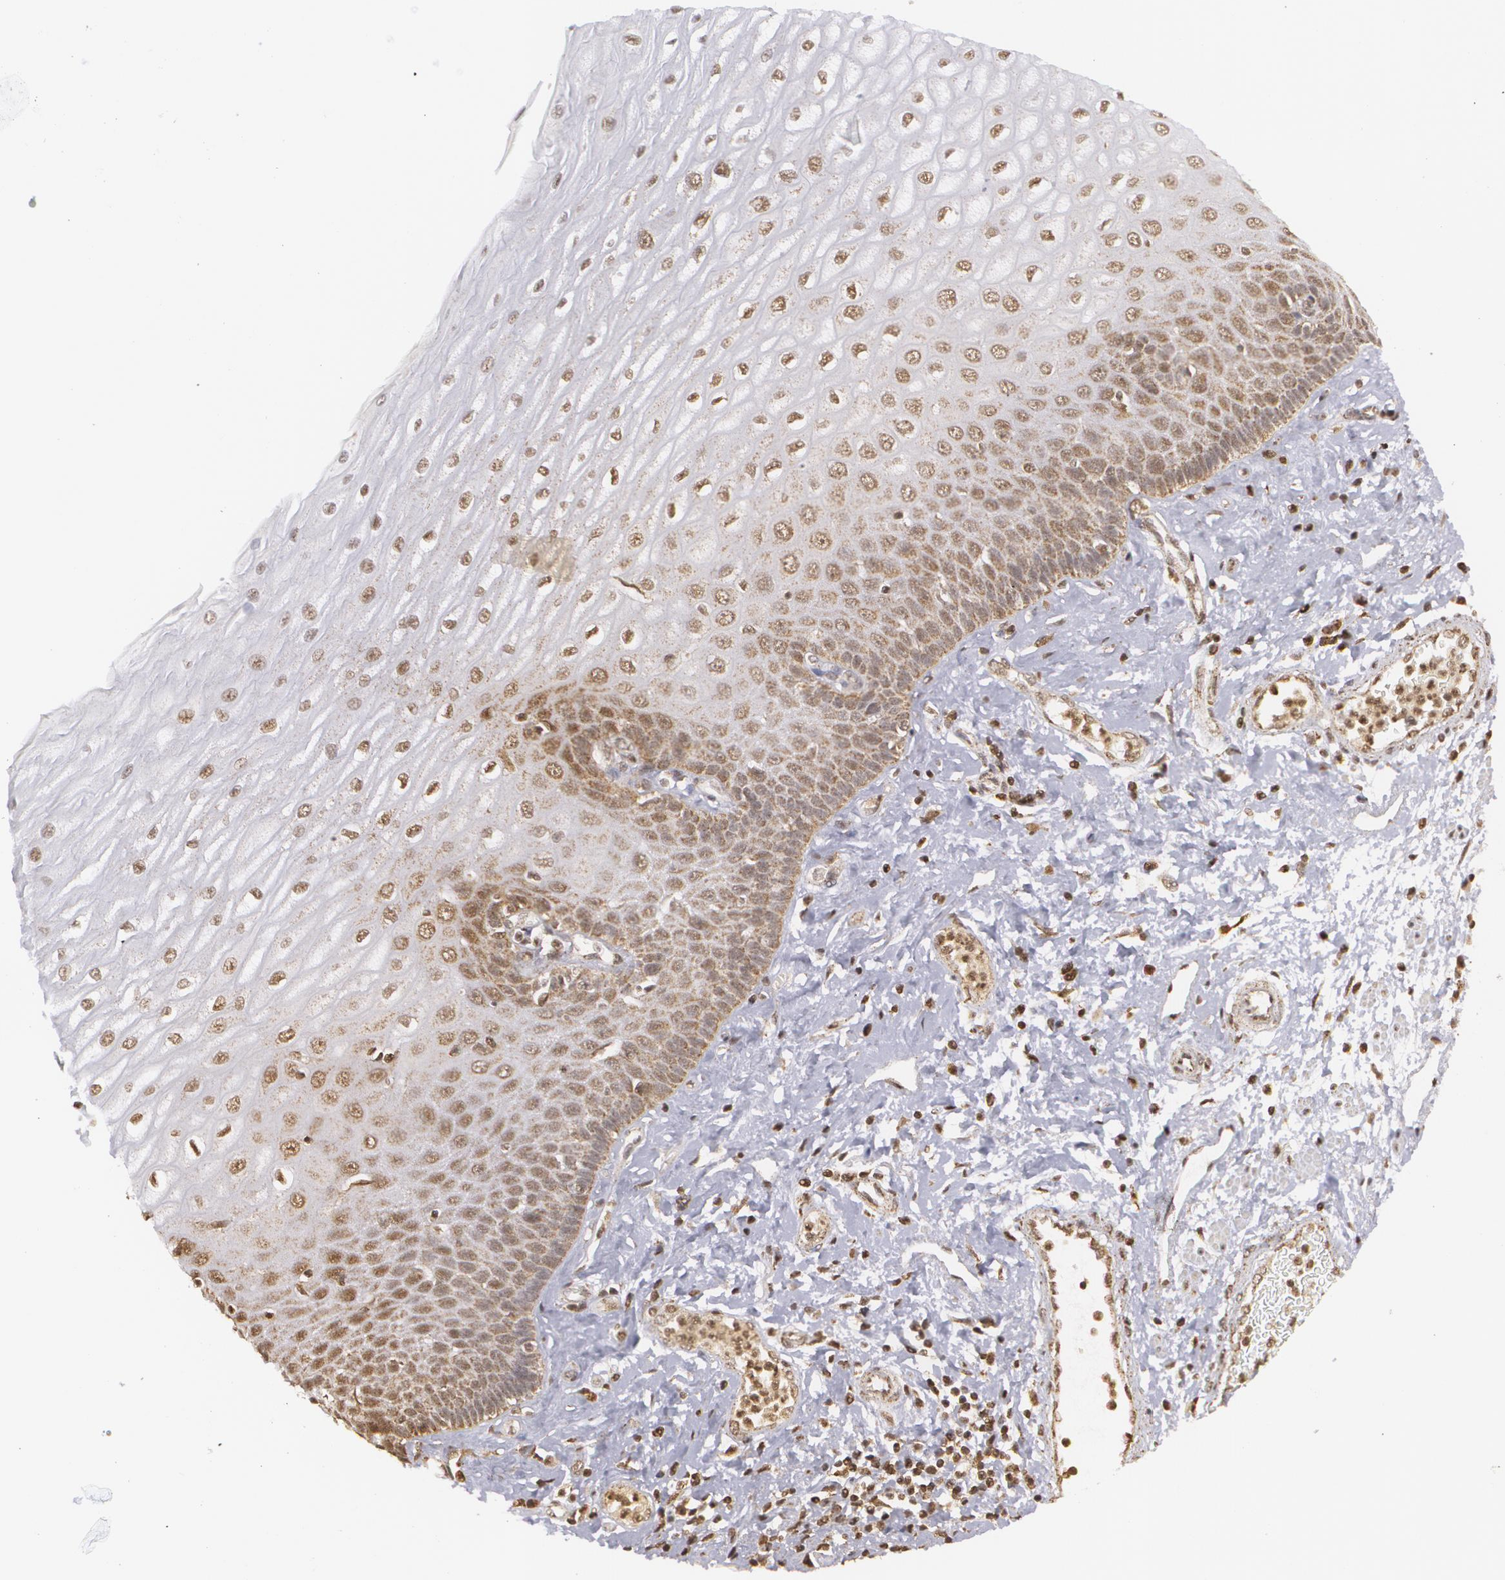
{"staining": {"intensity": "weak", "quantity": ">75%", "location": "nuclear"}, "tissue": "esophagus", "cell_type": "Squamous epithelial cells", "image_type": "normal", "snomed": [{"axis": "morphology", "description": "Normal tissue, NOS"}, {"axis": "topography", "description": "Esophagus"}], "caption": "Protein staining of unremarkable esophagus exhibits weak nuclear expression in about >75% of squamous epithelial cells. The protein is shown in brown color, while the nuclei are stained blue.", "gene": "MXD1", "patient": {"sex": "male", "age": 62}}